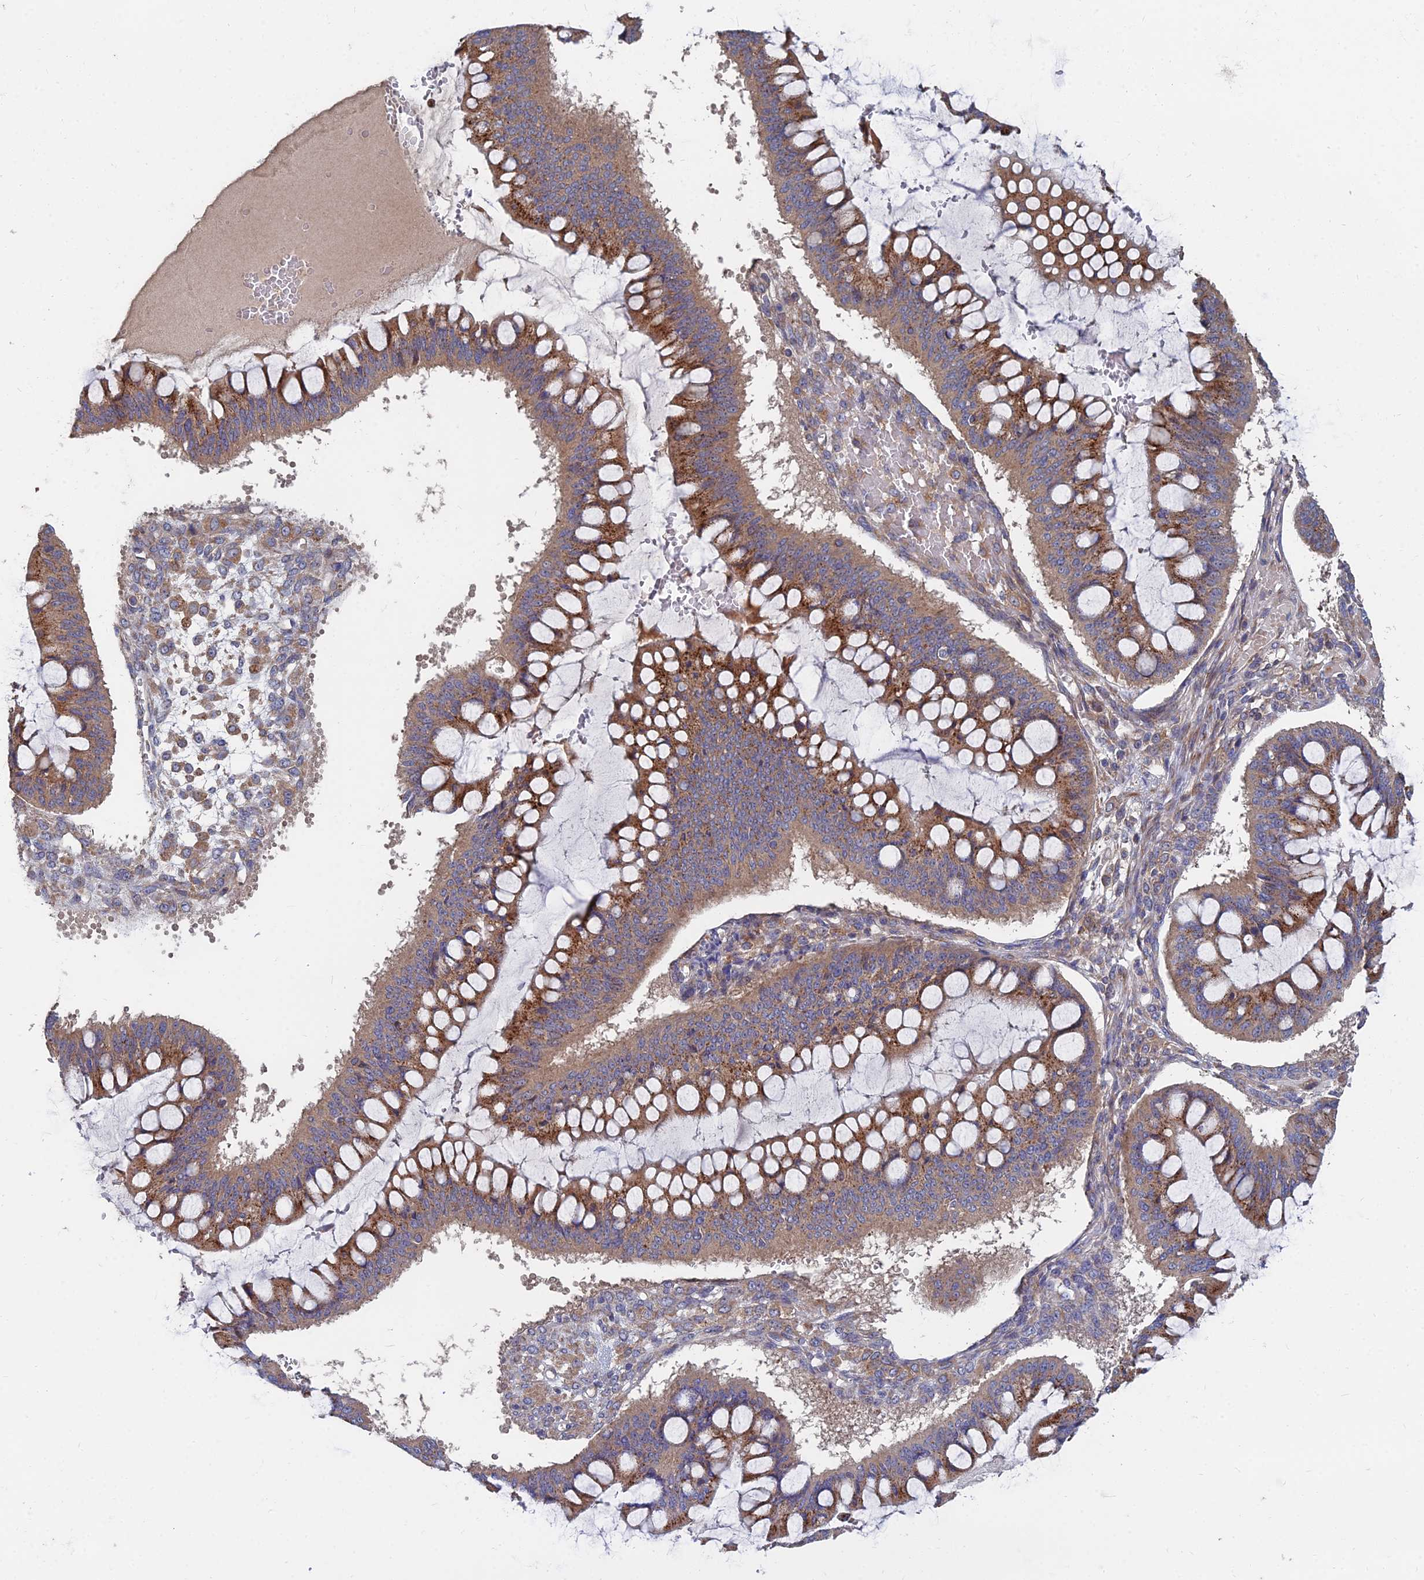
{"staining": {"intensity": "moderate", "quantity": ">75%", "location": "cytoplasmic/membranous"}, "tissue": "ovarian cancer", "cell_type": "Tumor cells", "image_type": "cancer", "snomed": [{"axis": "morphology", "description": "Cystadenocarcinoma, mucinous, NOS"}, {"axis": "topography", "description": "Ovary"}], "caption": "This is an image of immunohistochemistry (IHC) staining of ovarian cancer (mucinous cystadenocarcinoma), which shows moderate expression in the cytoplasmic/membranous of tumor cells.", "gene": "CCZ1", "patient": {"sex": "female", "age": 73}}